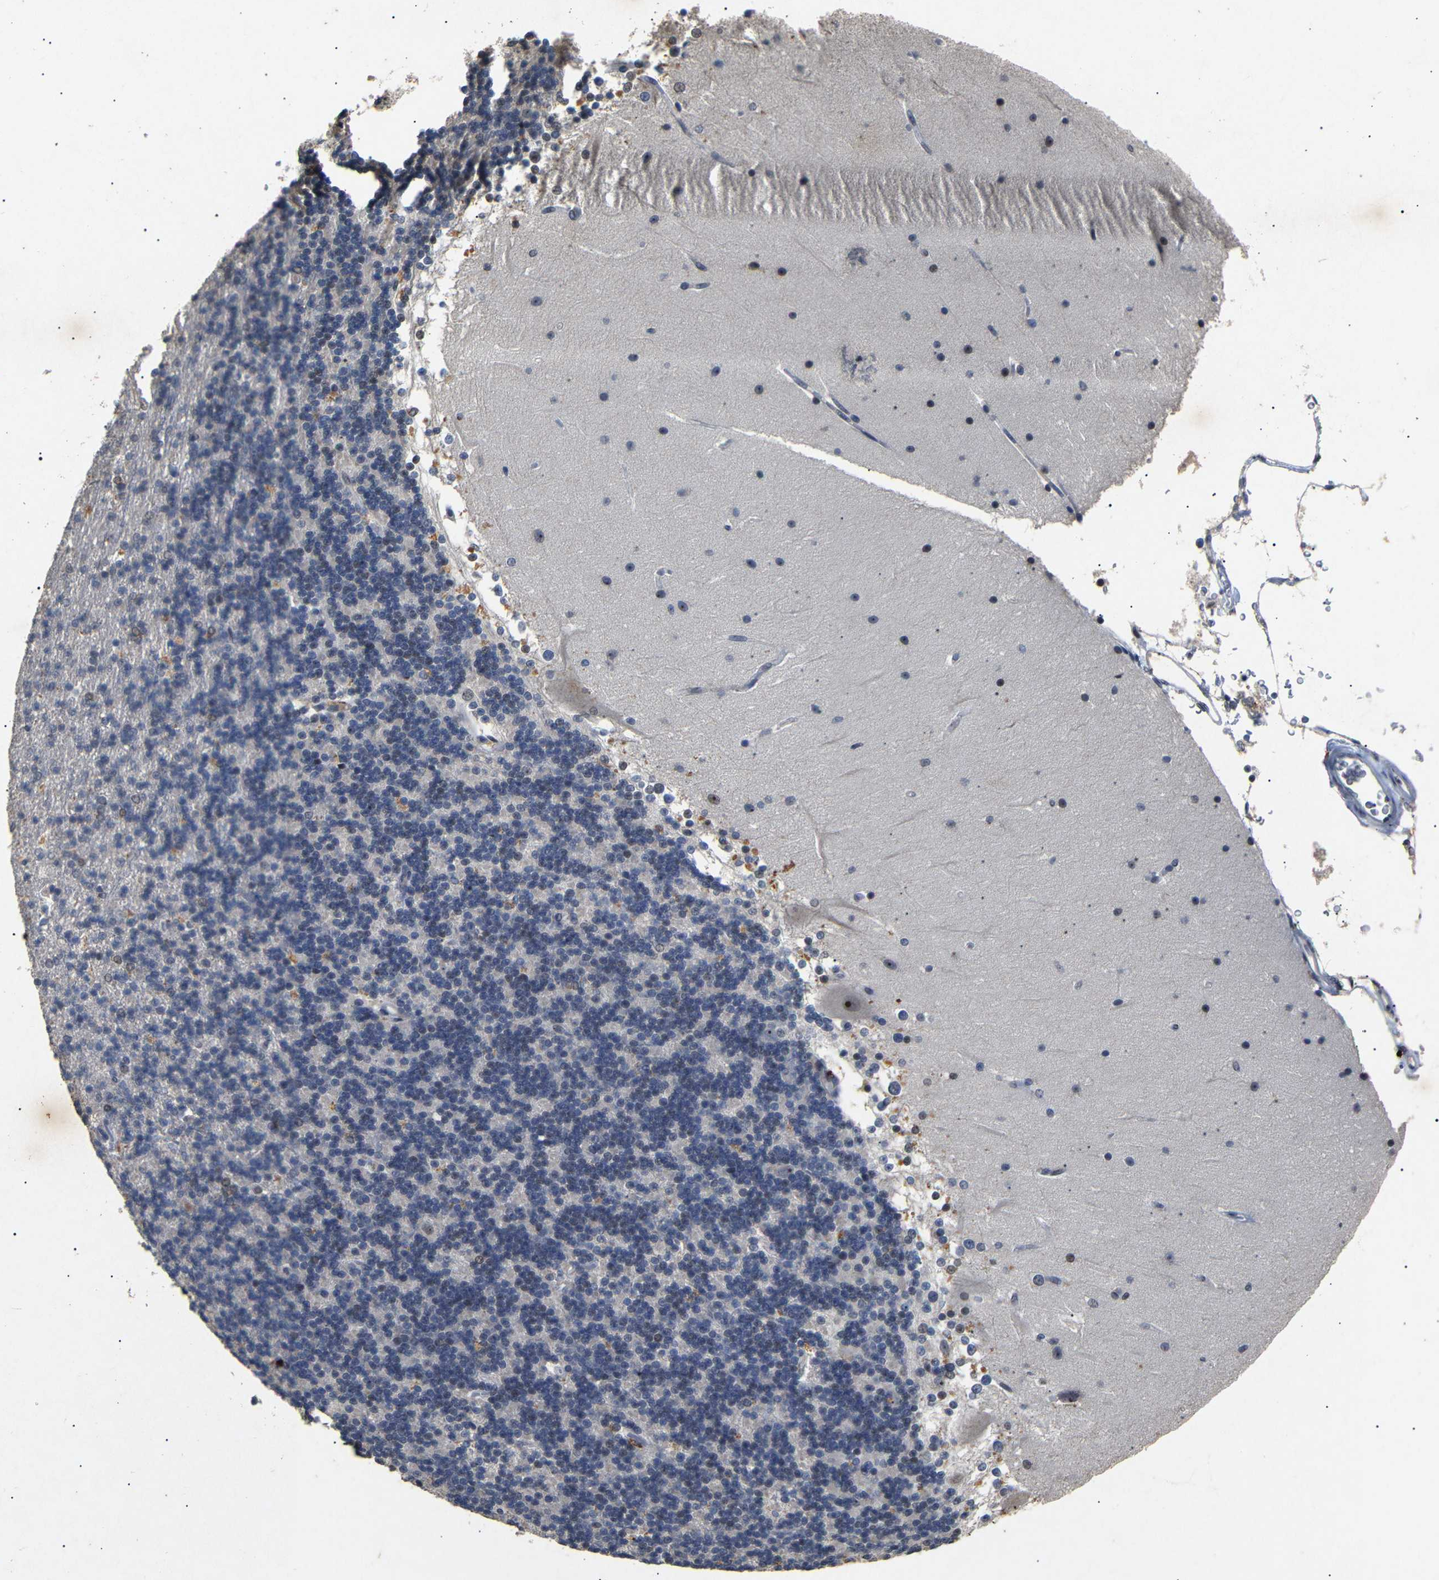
{"staining": {"intensity": "negative", "quantity": "none", "location": "none"}, "tissue": "cerebellum", "cell_type": "Cells in granular layer", "image_type": "normal", "snomed": [{"axis": "morphology", "description": "Normal tissue, NOS"}, {"axis": "topography", "description": "Cerebellum"}], "caption": "A micrograph of human cerebellum is negative for staining in cells in granular layer.", "gene": "PARN", "patient": {"sex": "female", "age": 19}}